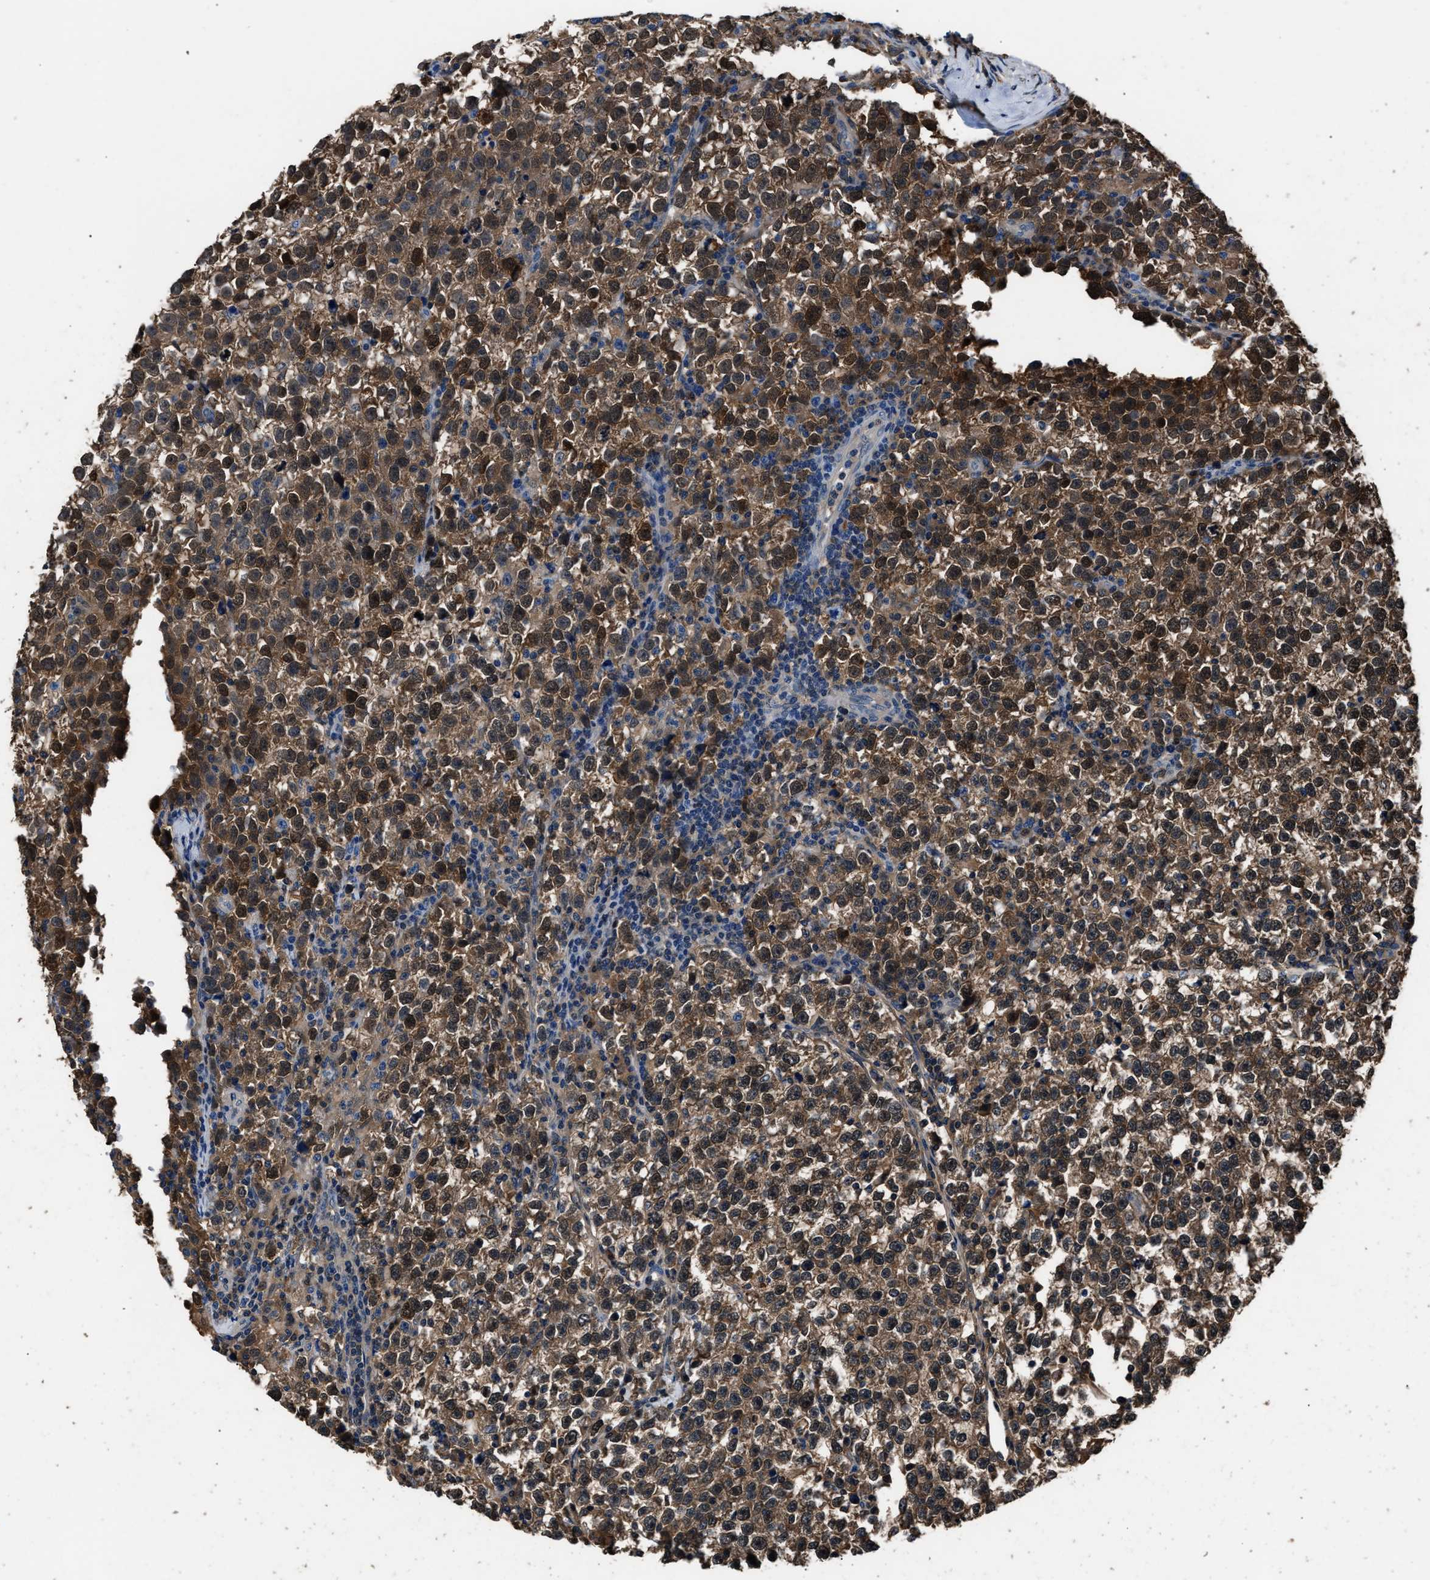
{"staining": {"intensity": "moderate", "quantity": ">75%", "location": "cytoplasmic/membranous,nuclear"}, "tissue": "testis cancer", "cell_type": "Tumor cells", "image_type": "cancer", "snomed": [{"axis": "morphology", "description": "Normal tissue, NOS"}, {"axis": "morphology", "description": "Seminoma, NOS"}, {"axis": "topography", "description": "Testis"}], "caption": "Tumor cells display medium levels of moderate cytoplasmic/membranous and nuclear positivity in approximately >75% of cells in human testis cancer.", "gene": "GSTP1", "patient": {"sex": "male", "age": 43}}